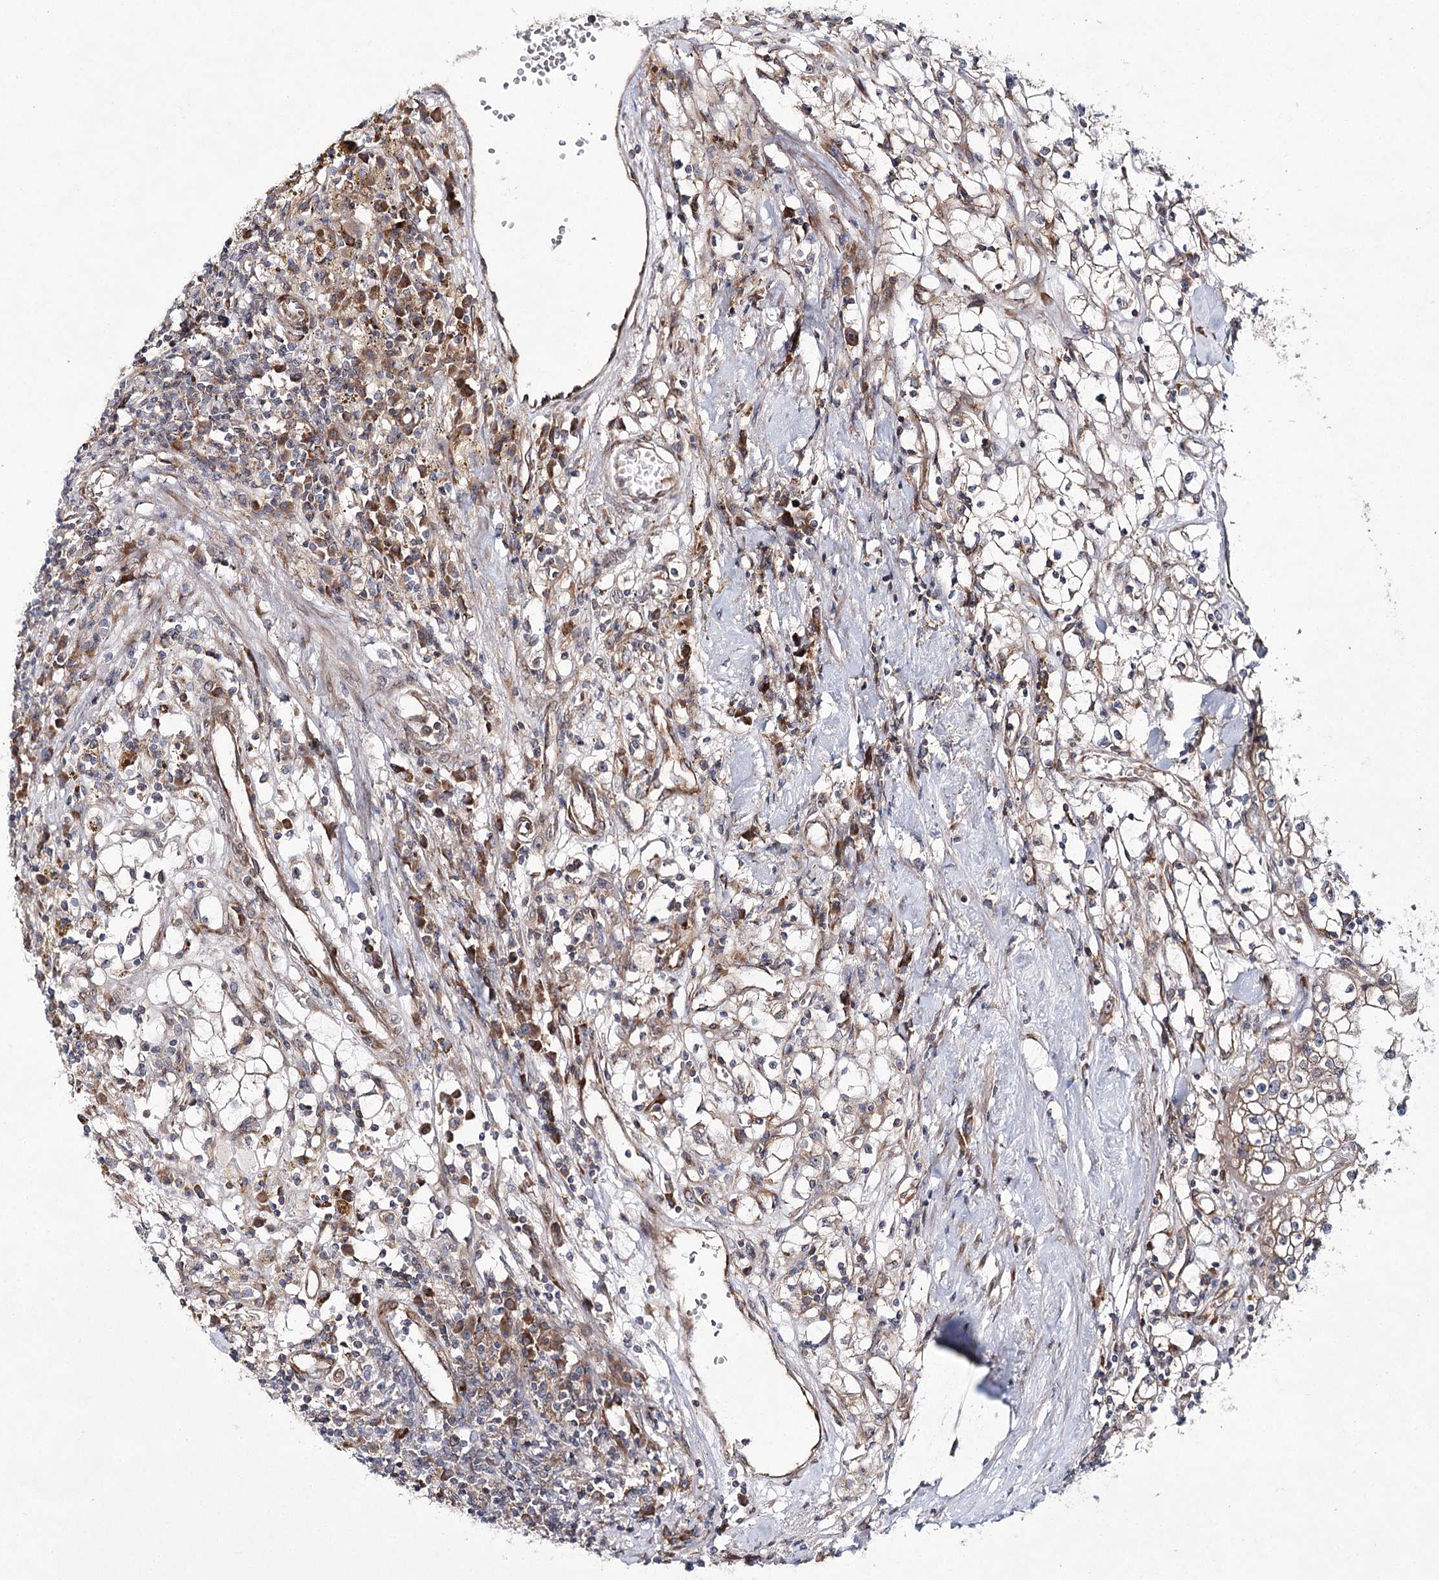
{"staining": {"intensity": "weak", "quantity": "<25%", "location": "cytoplasmic/membranous"}, "tissue": "renal cancer", "cell_type": "Tumor cells", "image_type": "cancer", "snomed": [{"axis": "morphology", "description": "Adenocarcinoma, NOS"}, {"axis": "topography", "description": "Kidney"}], "caption": "An immunohistochemistry (IHC) image of renal cancer is shown. There is no staining in tumor cells of renal cancer.", "gene": "VWA2", "patient": {"sex": "male", "age": 56}}